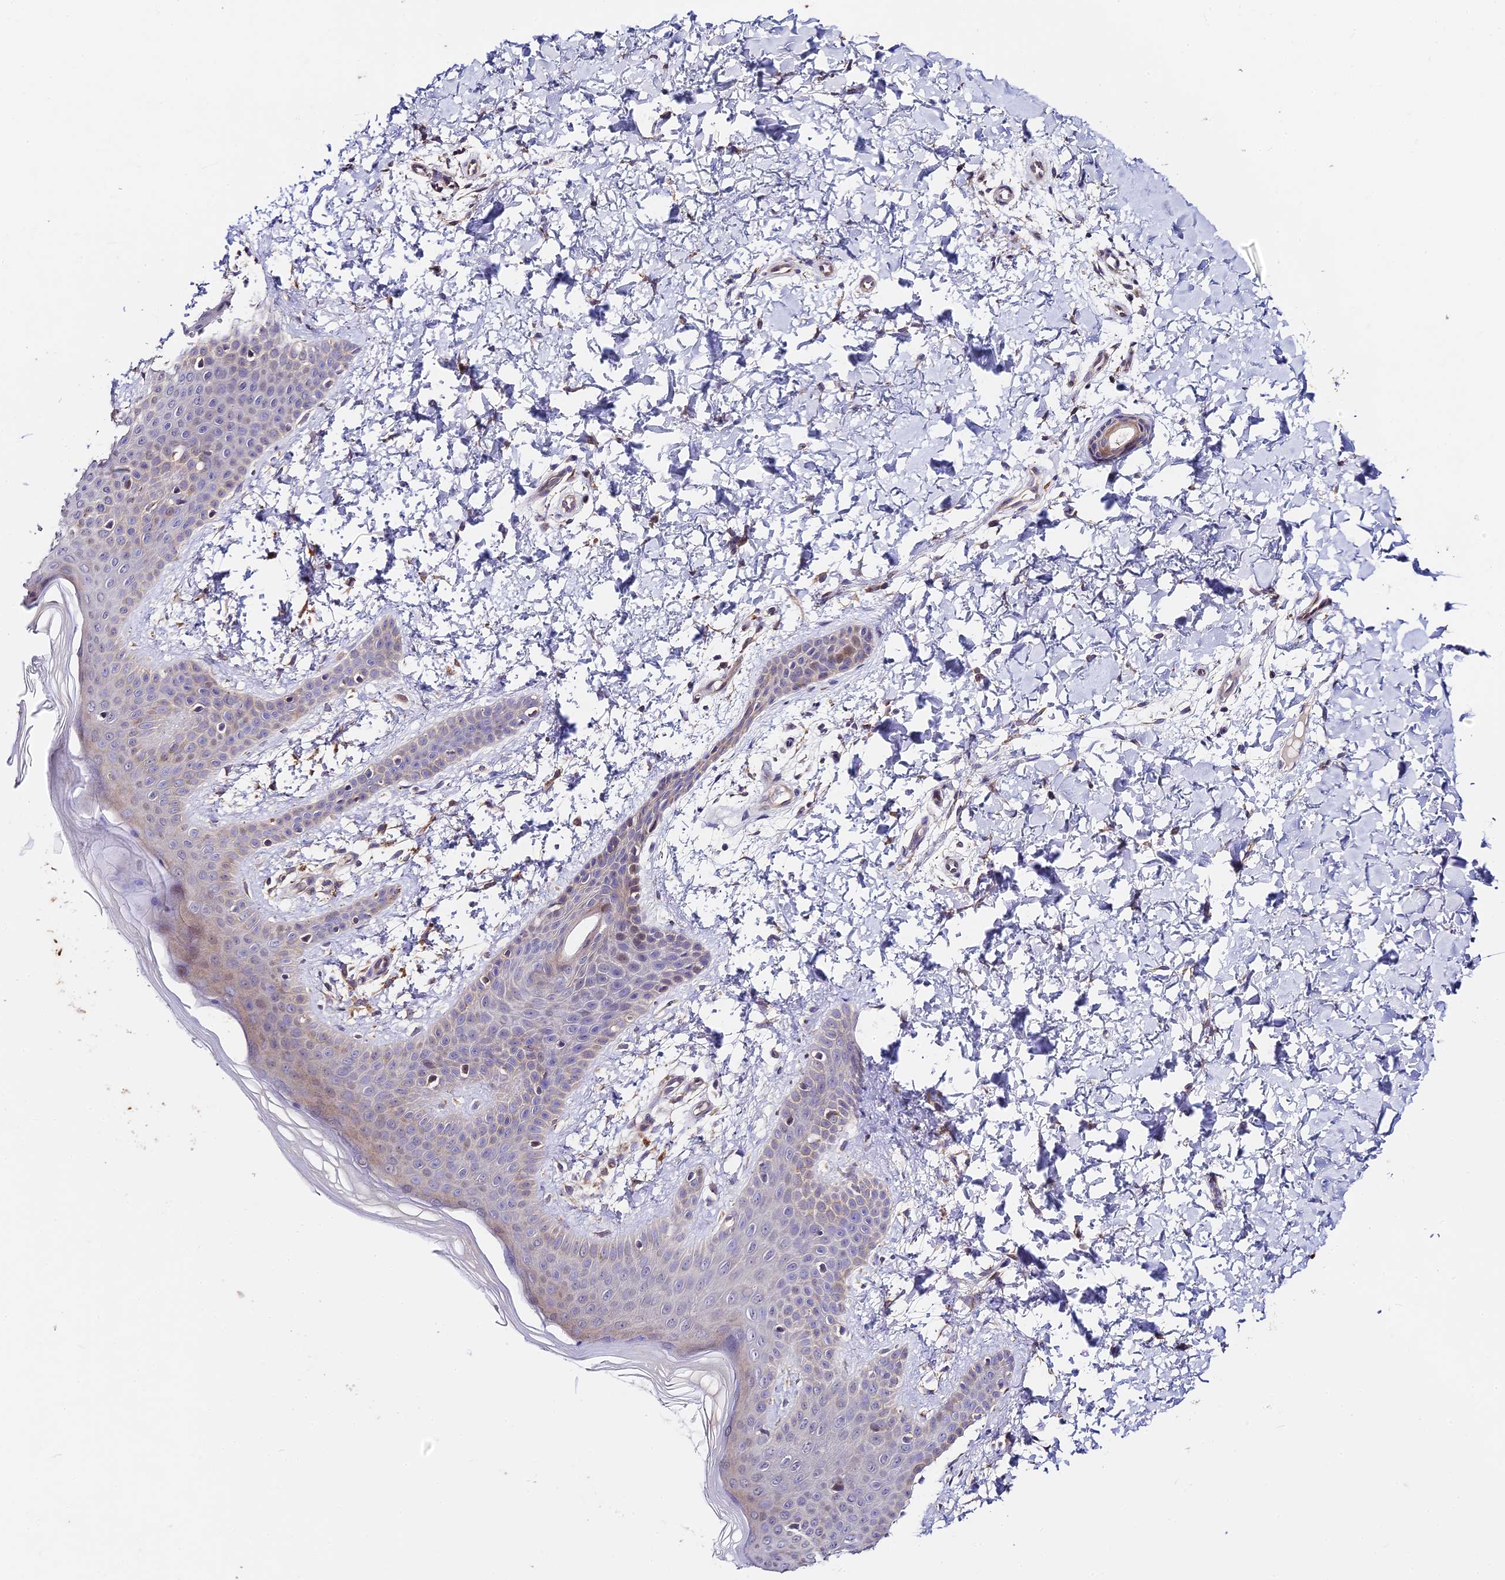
{"staining": {"intensity": "weak", "quantity": "25%-75%", "location": "cytoplasmic/membranous"}, "tissue": "skin", "cell_type": "Fibroblasts", "image_type": "normal", "snomed": [{"axis": "morphology", "description": "Normal tissue, NOS"}, {"axis": "topography", "description": "Skin"}], "caption": "Unremarkable skin reveals weak cytoplasmic/membranous expression in approximately 25%-75% of fibroblasts, visualized by immunohistochemistry.", "gene": "C3orf20", "patient": {"sex": "male", "age": 36}}